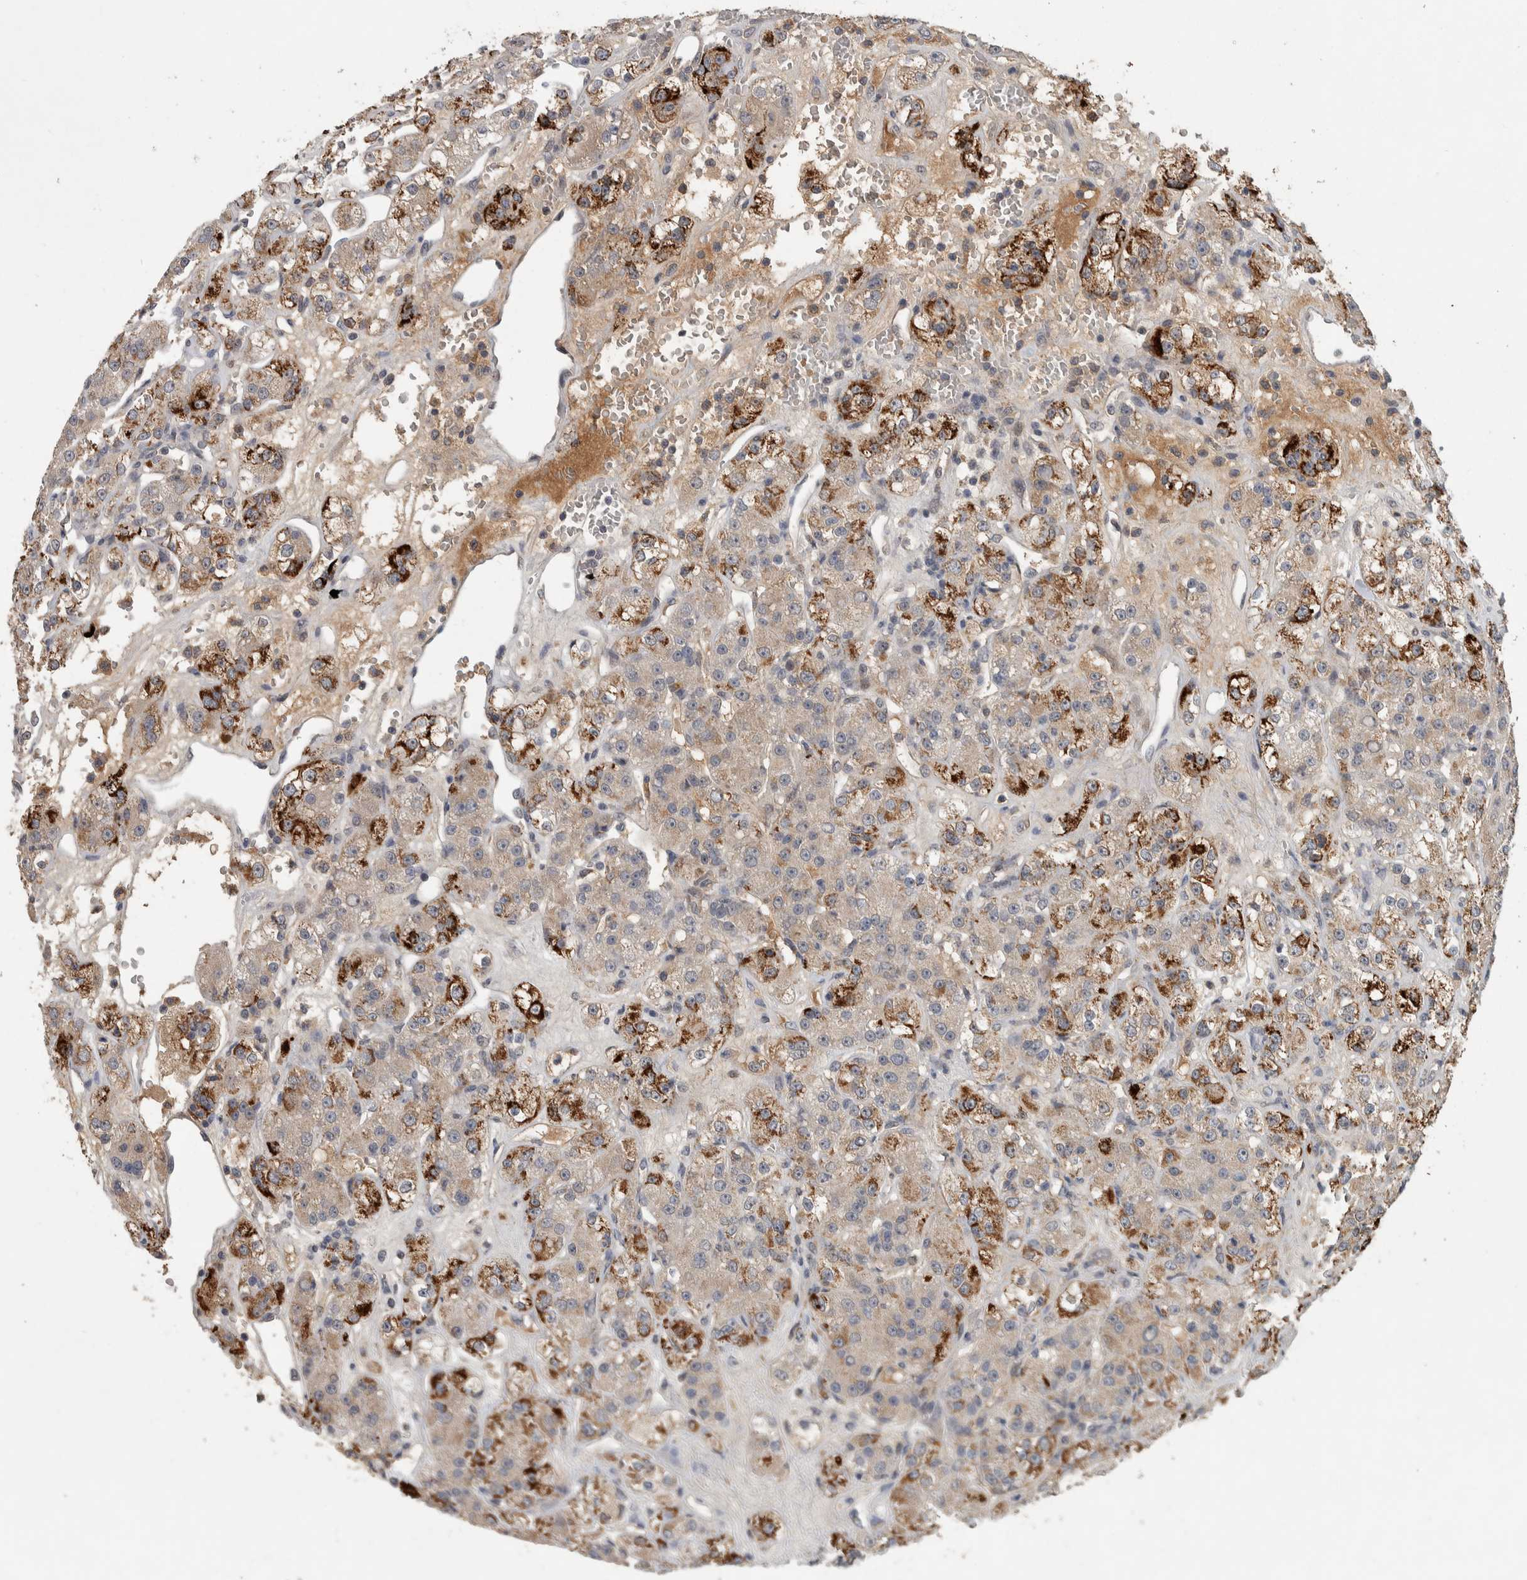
{"staining": {"intensity": "strong", "quantity": "25%-75%", "location": "cytoplasmic/membranous"}, "tissue": "renal cancer", "cell_type": "Tumor cells", "image_type": "cancer", "snomed": [{"axis": "morphology", "description": "Normal tissue, NOS"}, {"axis": "morphology", "description": "Adenocarcinoma, NOS"}, {"axis": "topography", "description": "Kidney"}], "caption": "Renal adenocarcinoma stained with DAB (3,3'-diaminobenzidine) IHC exhibits high levels of strong cytoplasmic/membranous expression in approximately 25%-75% of tumor cells.", "gene": "CHRM3", "patient": {"sex": "male", "age": 61}}